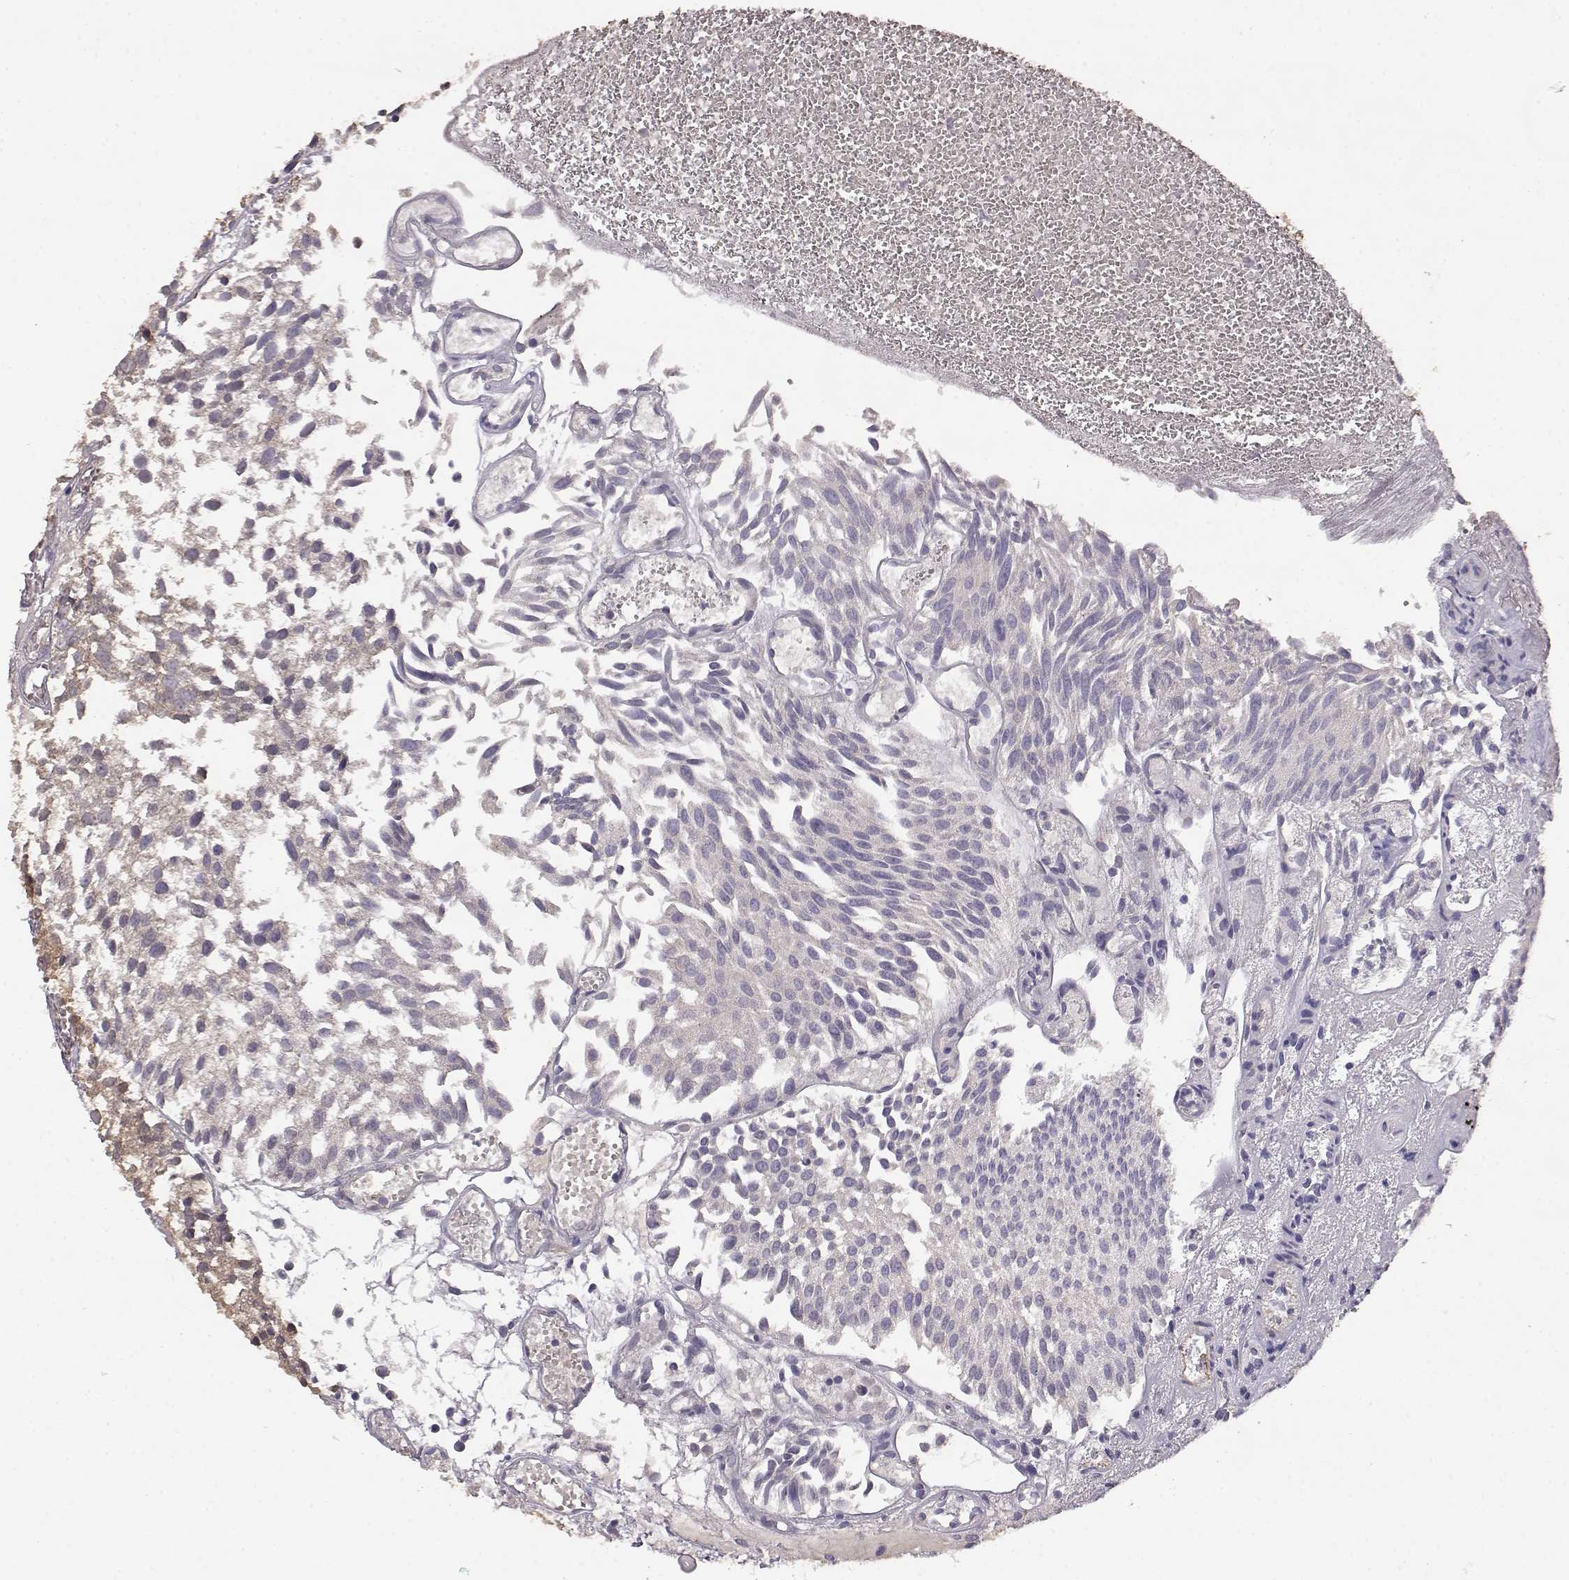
{"staining": {"intensity": "negative", "quantity": "none", "location": "none"}, "tissue": "urothelial cancer", "cell_type": "Tumor cells", "image_type": "cancer", "snomed": [{"axis": "morphology", "description": "Urothelial carcinoma, Low grade"}, {"axis": "topography", "description": "Urinary bladder"}], "caption": "Immunohistochemistry (IHC) image of urothelial carcinoma (low-grade) stained for a protein (brown), which reveals no staining in tumor cells.", "gene": "CRIM1", "patient": {"sex": "male", "age": 79}}